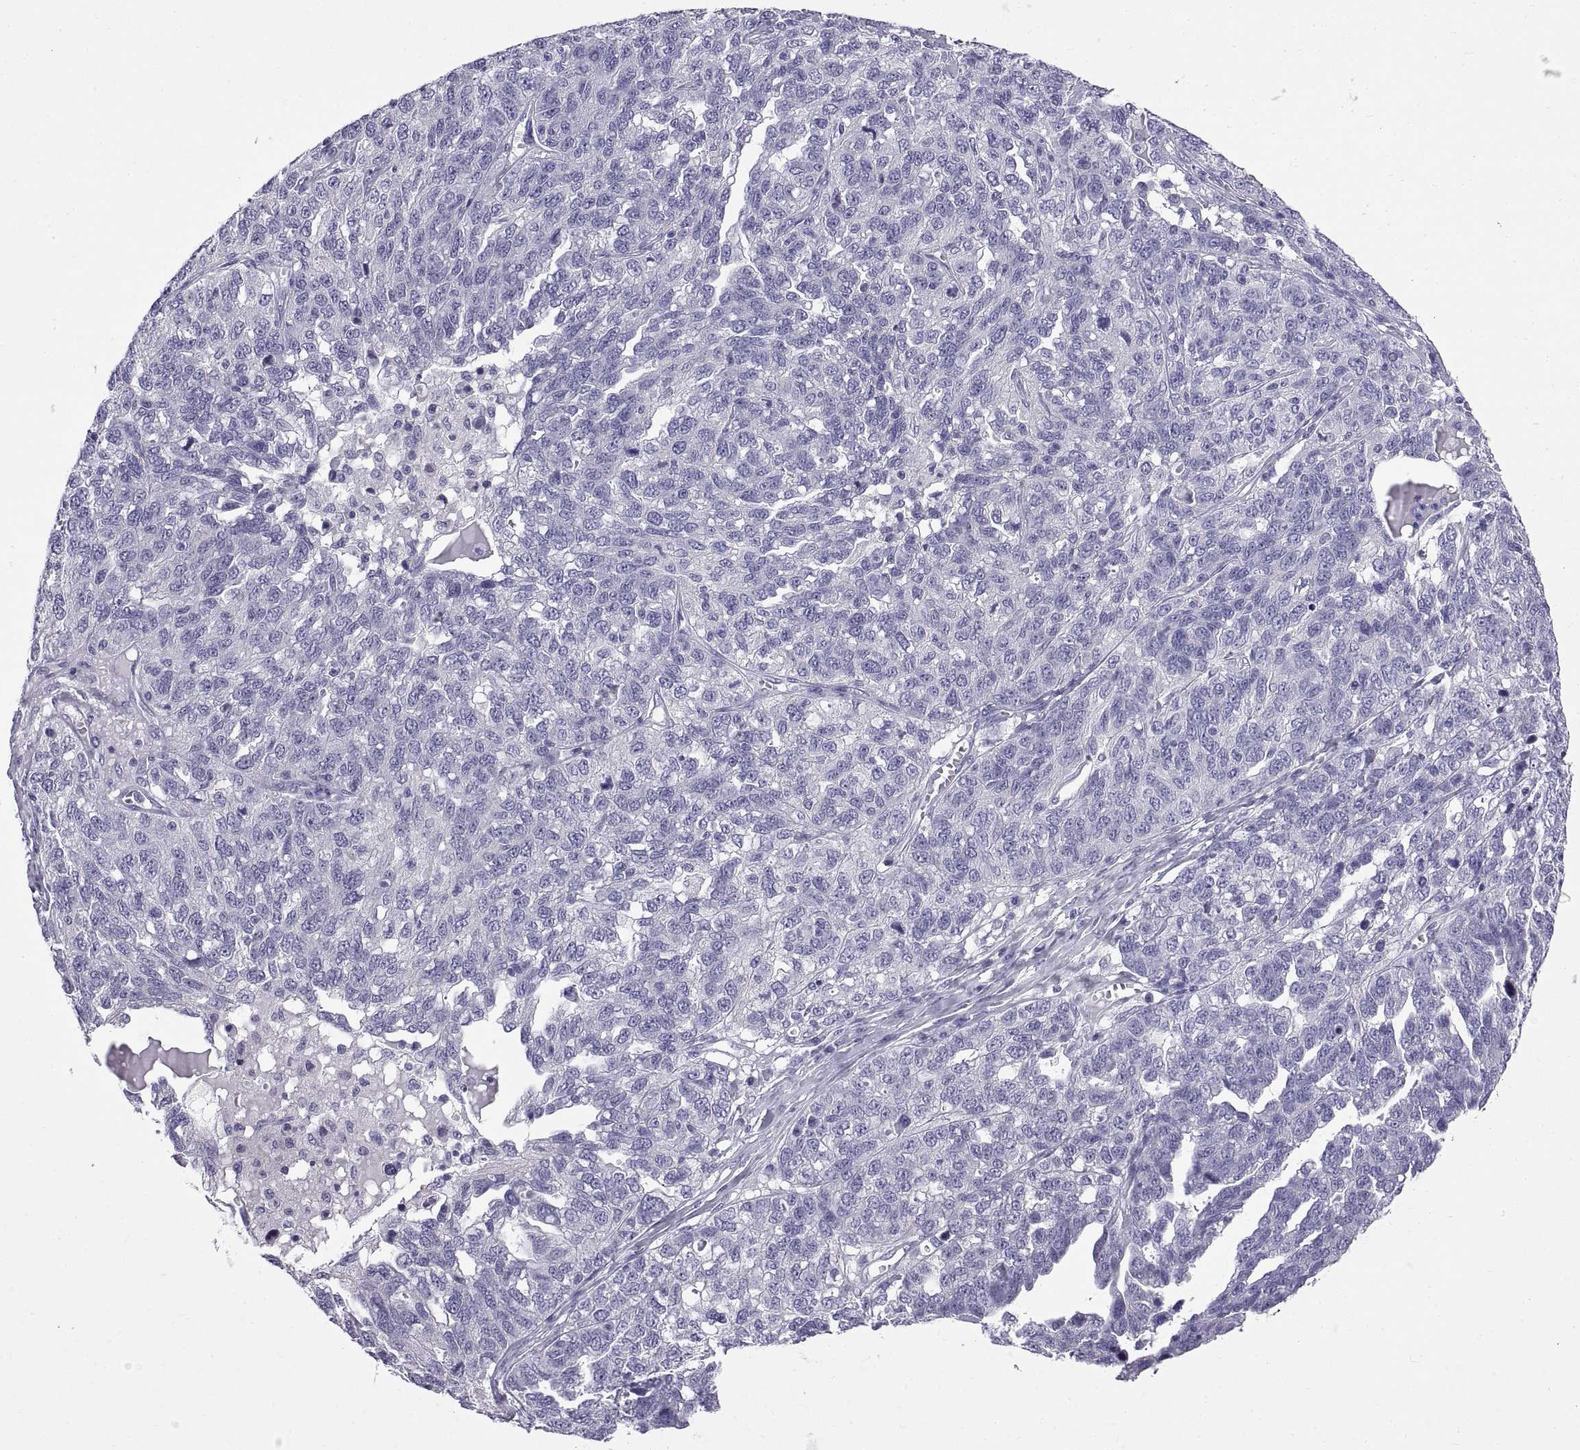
{"staining": {"intensity": "negative", "quantity": "none", "location": "none"}, "tissue": "ovarian cancer", "cell_type": "Tumor cells", "image_type": "cancer", "snomed": [{"axis": "morphology", "description": "Cystadenocarcinoma, serous, NOS"}, {"axis": "topography", "description": "Ovary"}], "caption": "The micrograph displays no staining of tumor cells in ovarian serous cystadenocarcinoma.", "gene": "SPDYE1", "patient": {"sex": "female", "age": 71}}